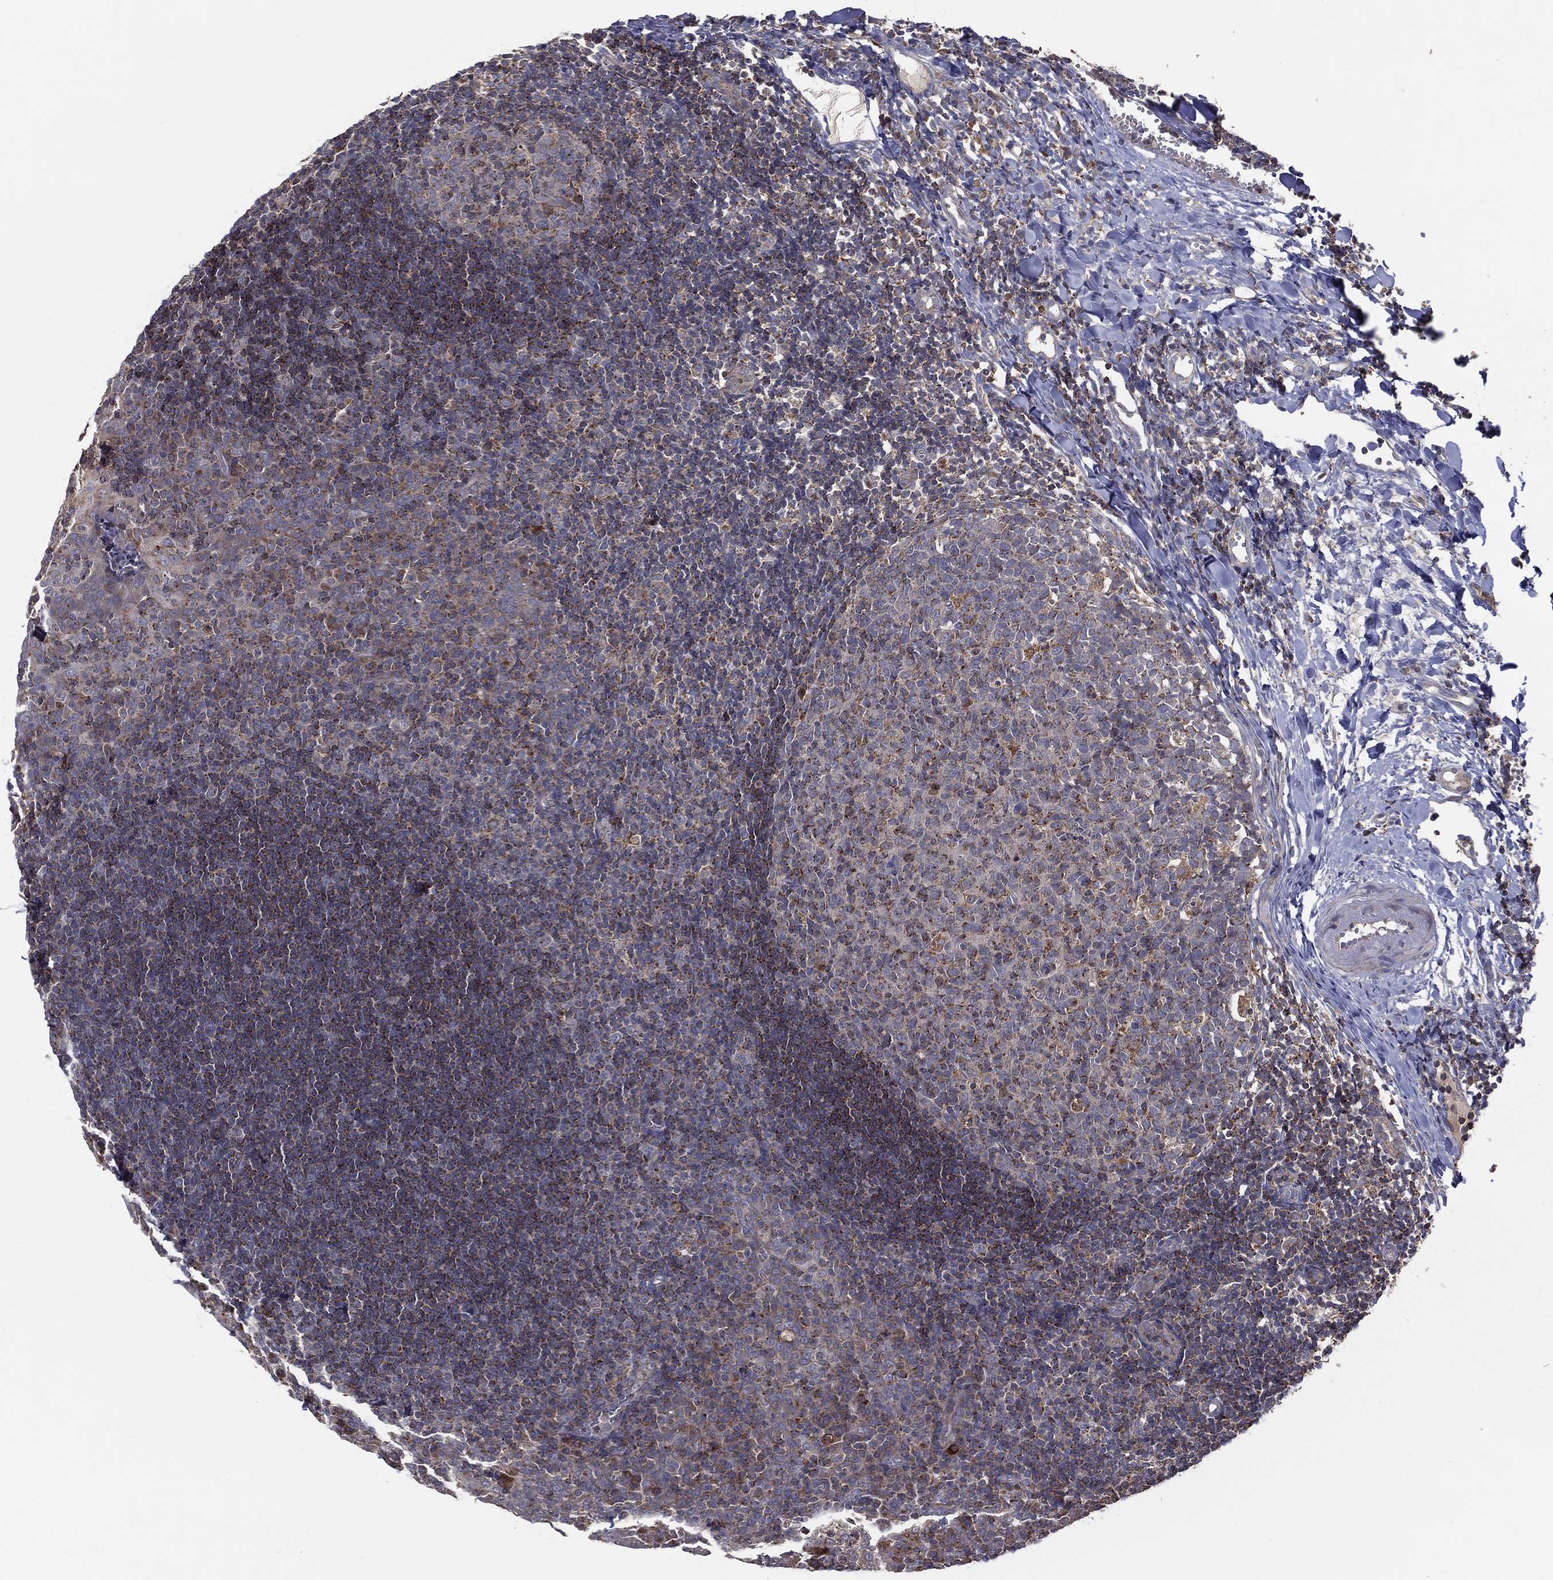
{"staining": {"intensity": "moderate", "quantity": "<25%", "location": "cytoplasmic/membranous"}, "tissue": "tonsil", "cell_type": "Germinal center cells", "image_type": "normal", "snomed": [{"axis": "morphology", "description": "Normal tissue, NOS"}, {"axis": "topography", "description": "Tonsil"}], "caption": "Immunohistochemistry micrograph of benign human tonsil stained for a protein (brown), which displays low levels of moderate cytoplasmic/membranous positivity in about <25% of germinal center cells.", "gene": "STARD3", "patient": {"sex": "female", "age": 13}}